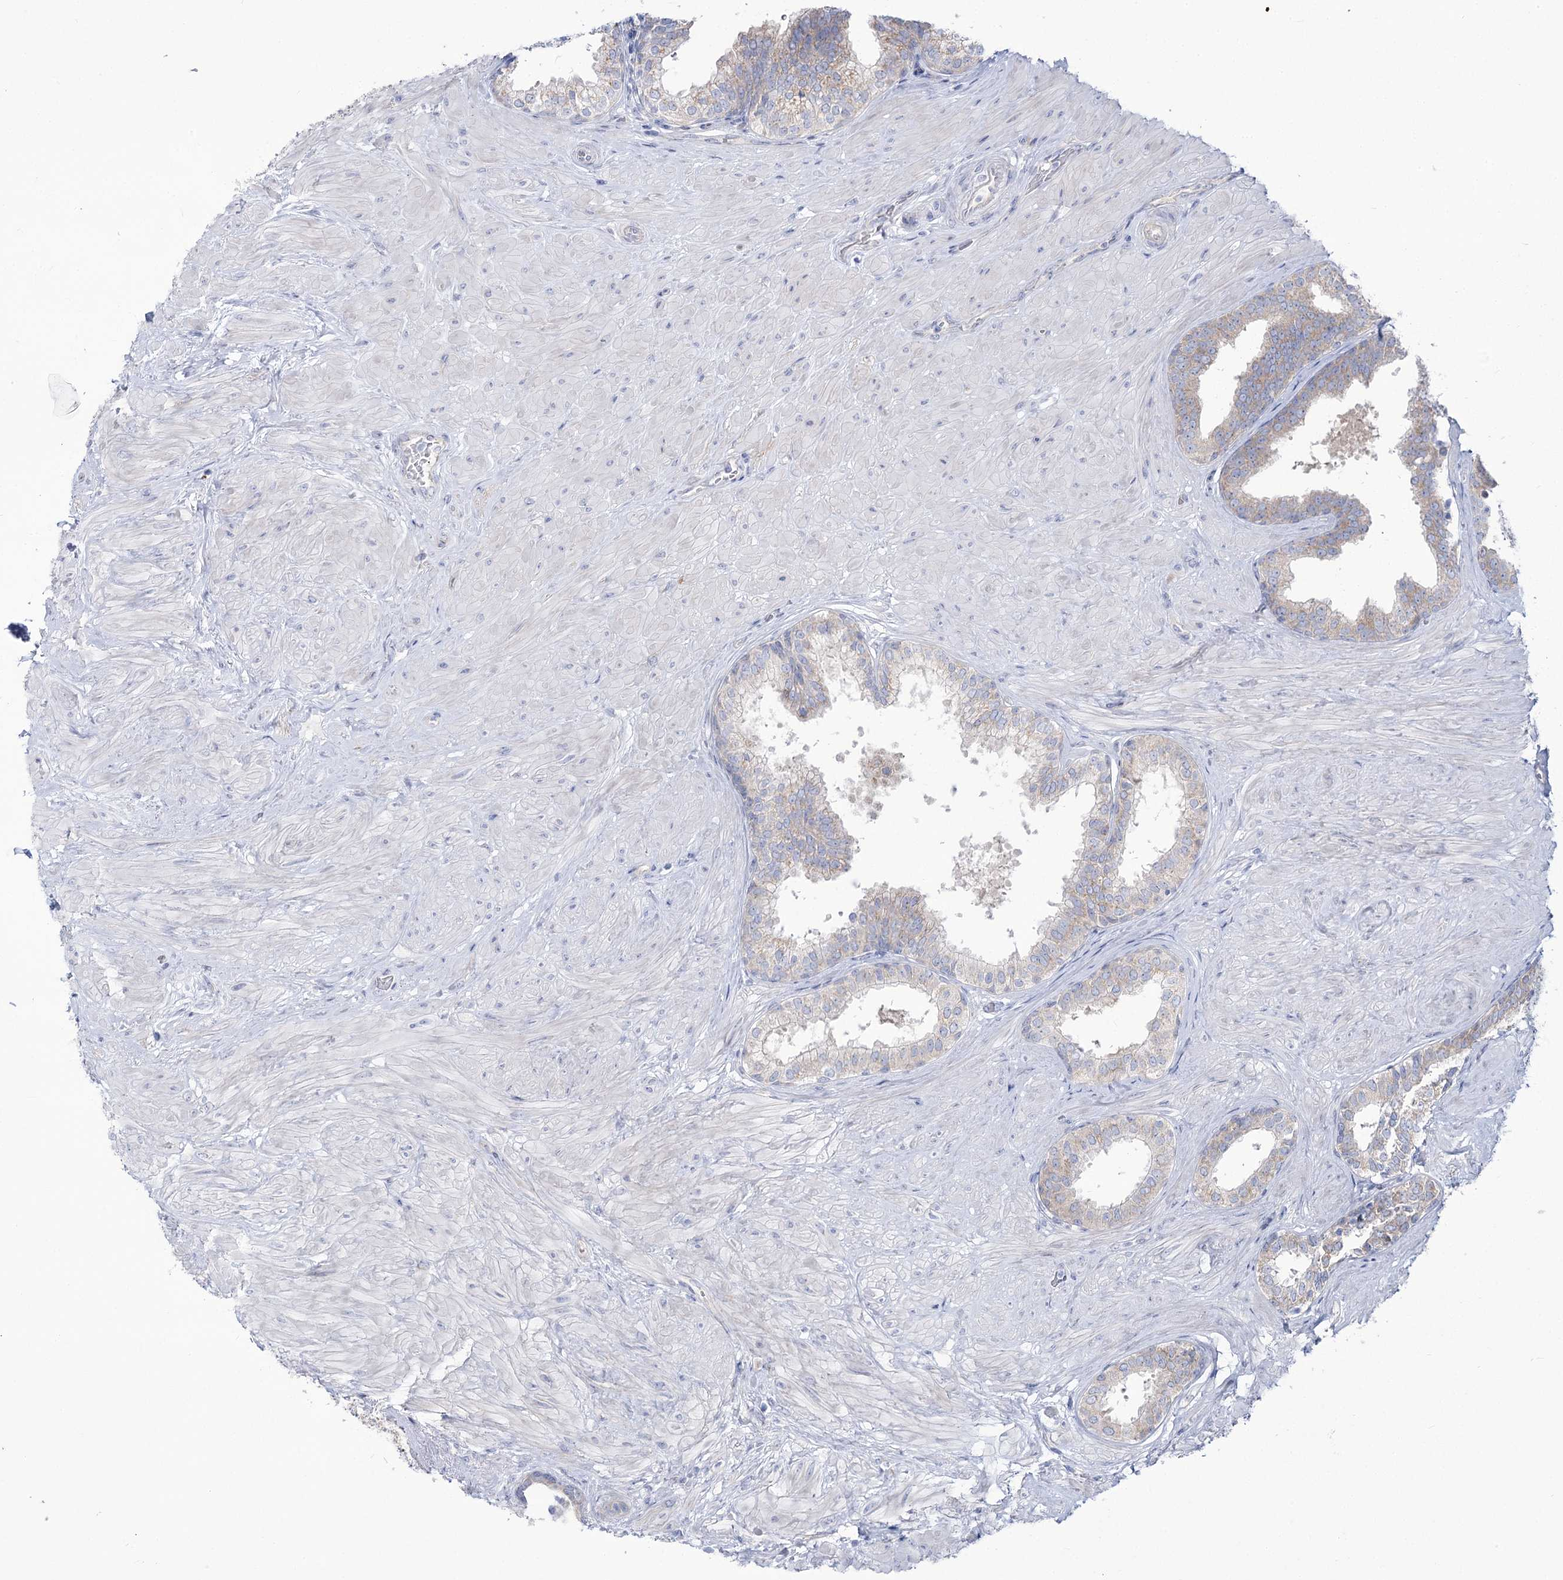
{"staining": {"intensity": "negative", "quantity": "none", "location": "none"}, "tissue": "prostate", "cell_type": "Glandular cells", "image_type": "normal", "snomed": [{"axis": "morphology", "description": "Normal tissue, NOS"}, {"axis": "topography", "description": "Prostate"}], "caption": "The immunohistochemistry (IHC) photomicrograph has no significant expression in glandular cells of prostate.", "gene": "SUOX", "patient": {"sex": "male", "age": 48}}